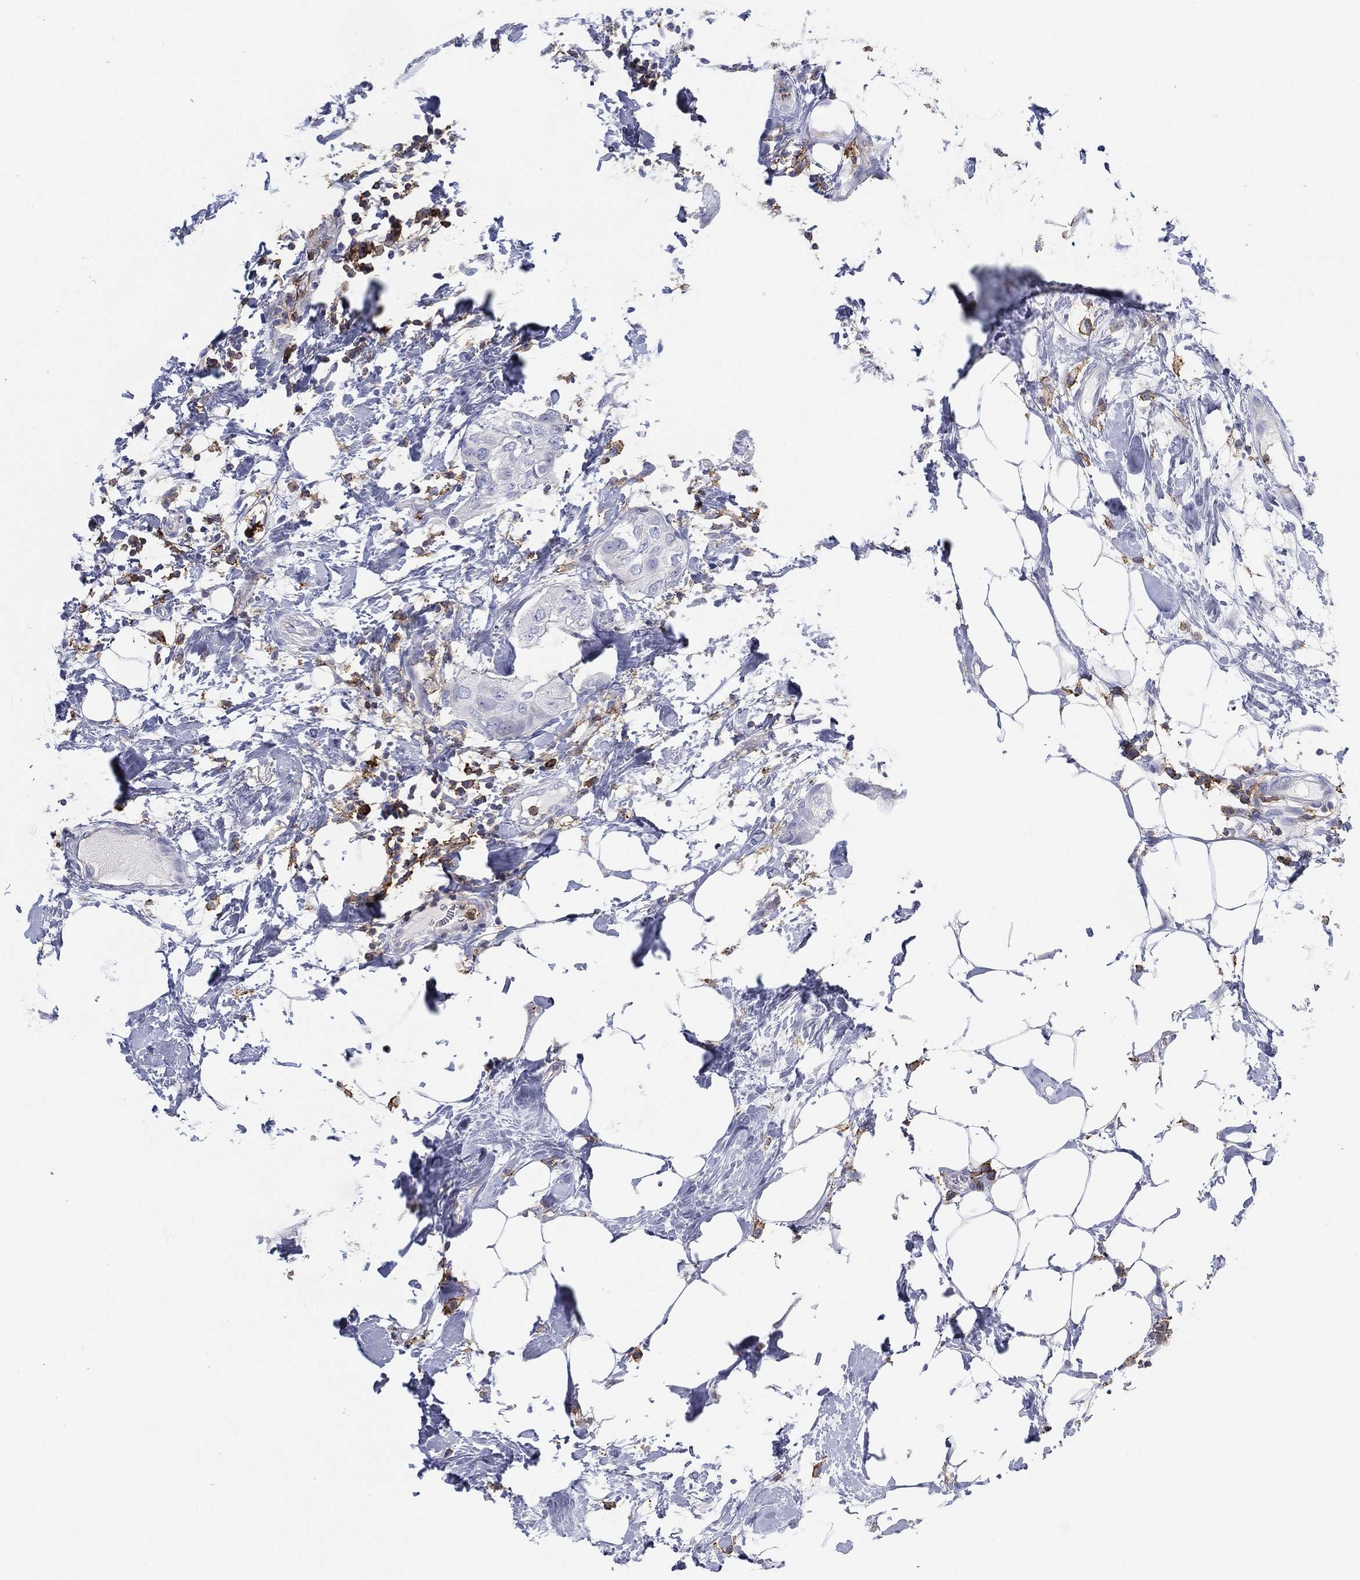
{"staining": {"intensity": "moderate", "quantity": "<25%", "location": "cytoplasmic/membranous"}, "tissue": "breast cancer", "cell_type": "Tumor cells", "image_type": "cancer", "snomed": [{"axis": "morphology", "description": "Normal tissue, NOS"}, {"axis": "morphology", "description": "Duct carcinoma"}, {"axis": "topography", "description": "Breast"}], "caption": "Human intraductal carcinoma (breast) stained with a protein marker demonstrates moderate staining in tumor cells.", "gene": "SELPLG", "patient": {"sex": "female", "age": 40}}